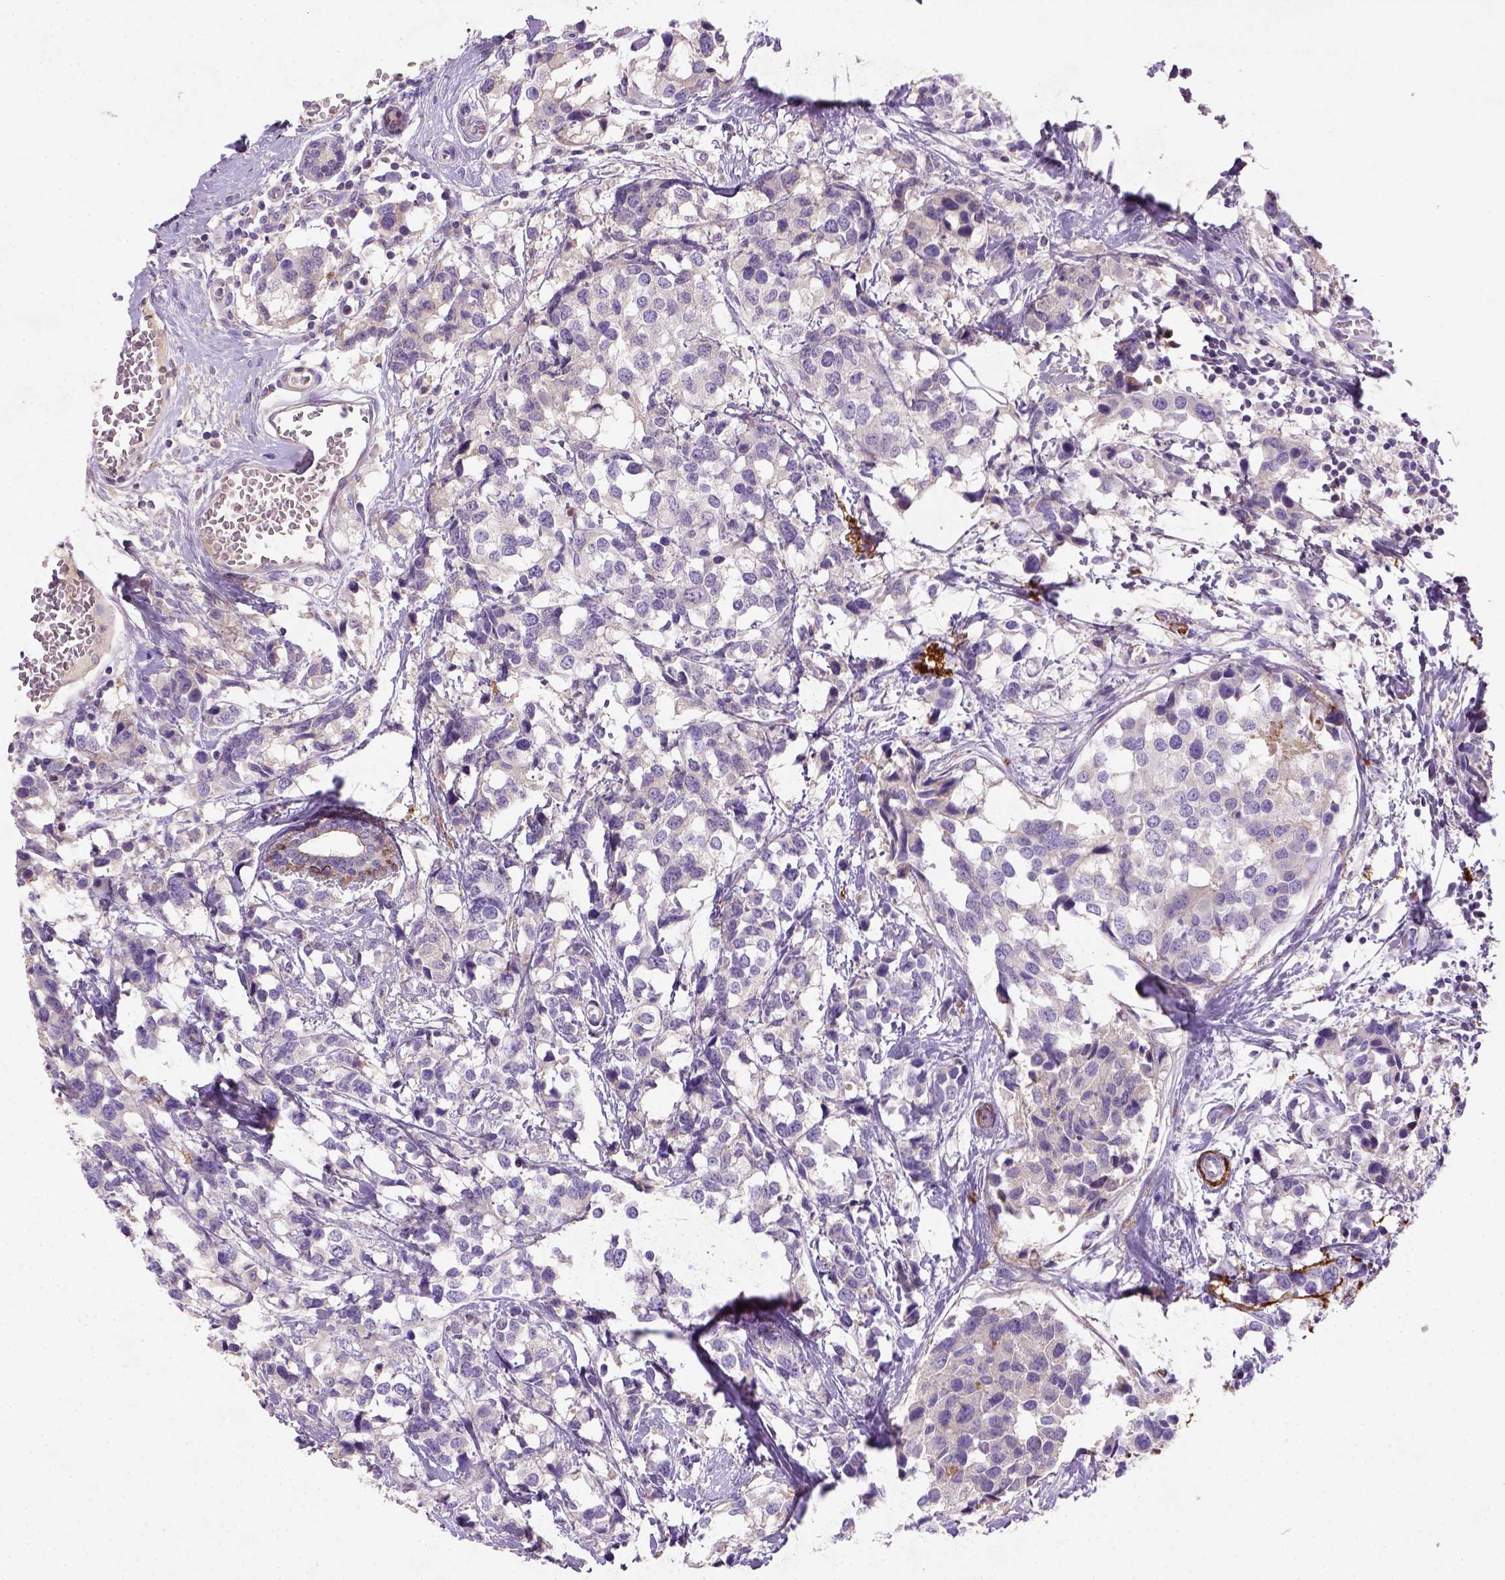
{"staining": {"intensity": "negative", "quantity": "none", "location": "none"}, "tissue": "breast cancer", "cell_type": "Tumor cells", "image_type": "cancer", "snomed": [{"axis": "morphology", "description": "Lobular carcinoma"}, {"axis": "topography", "description": "Breast"}], "caption": "An image of human lobular carcinoma (breast) is negative for staining in tumor cells.", "gene": "NUDT2", "patient": {"sex": "female", "age": 59}}